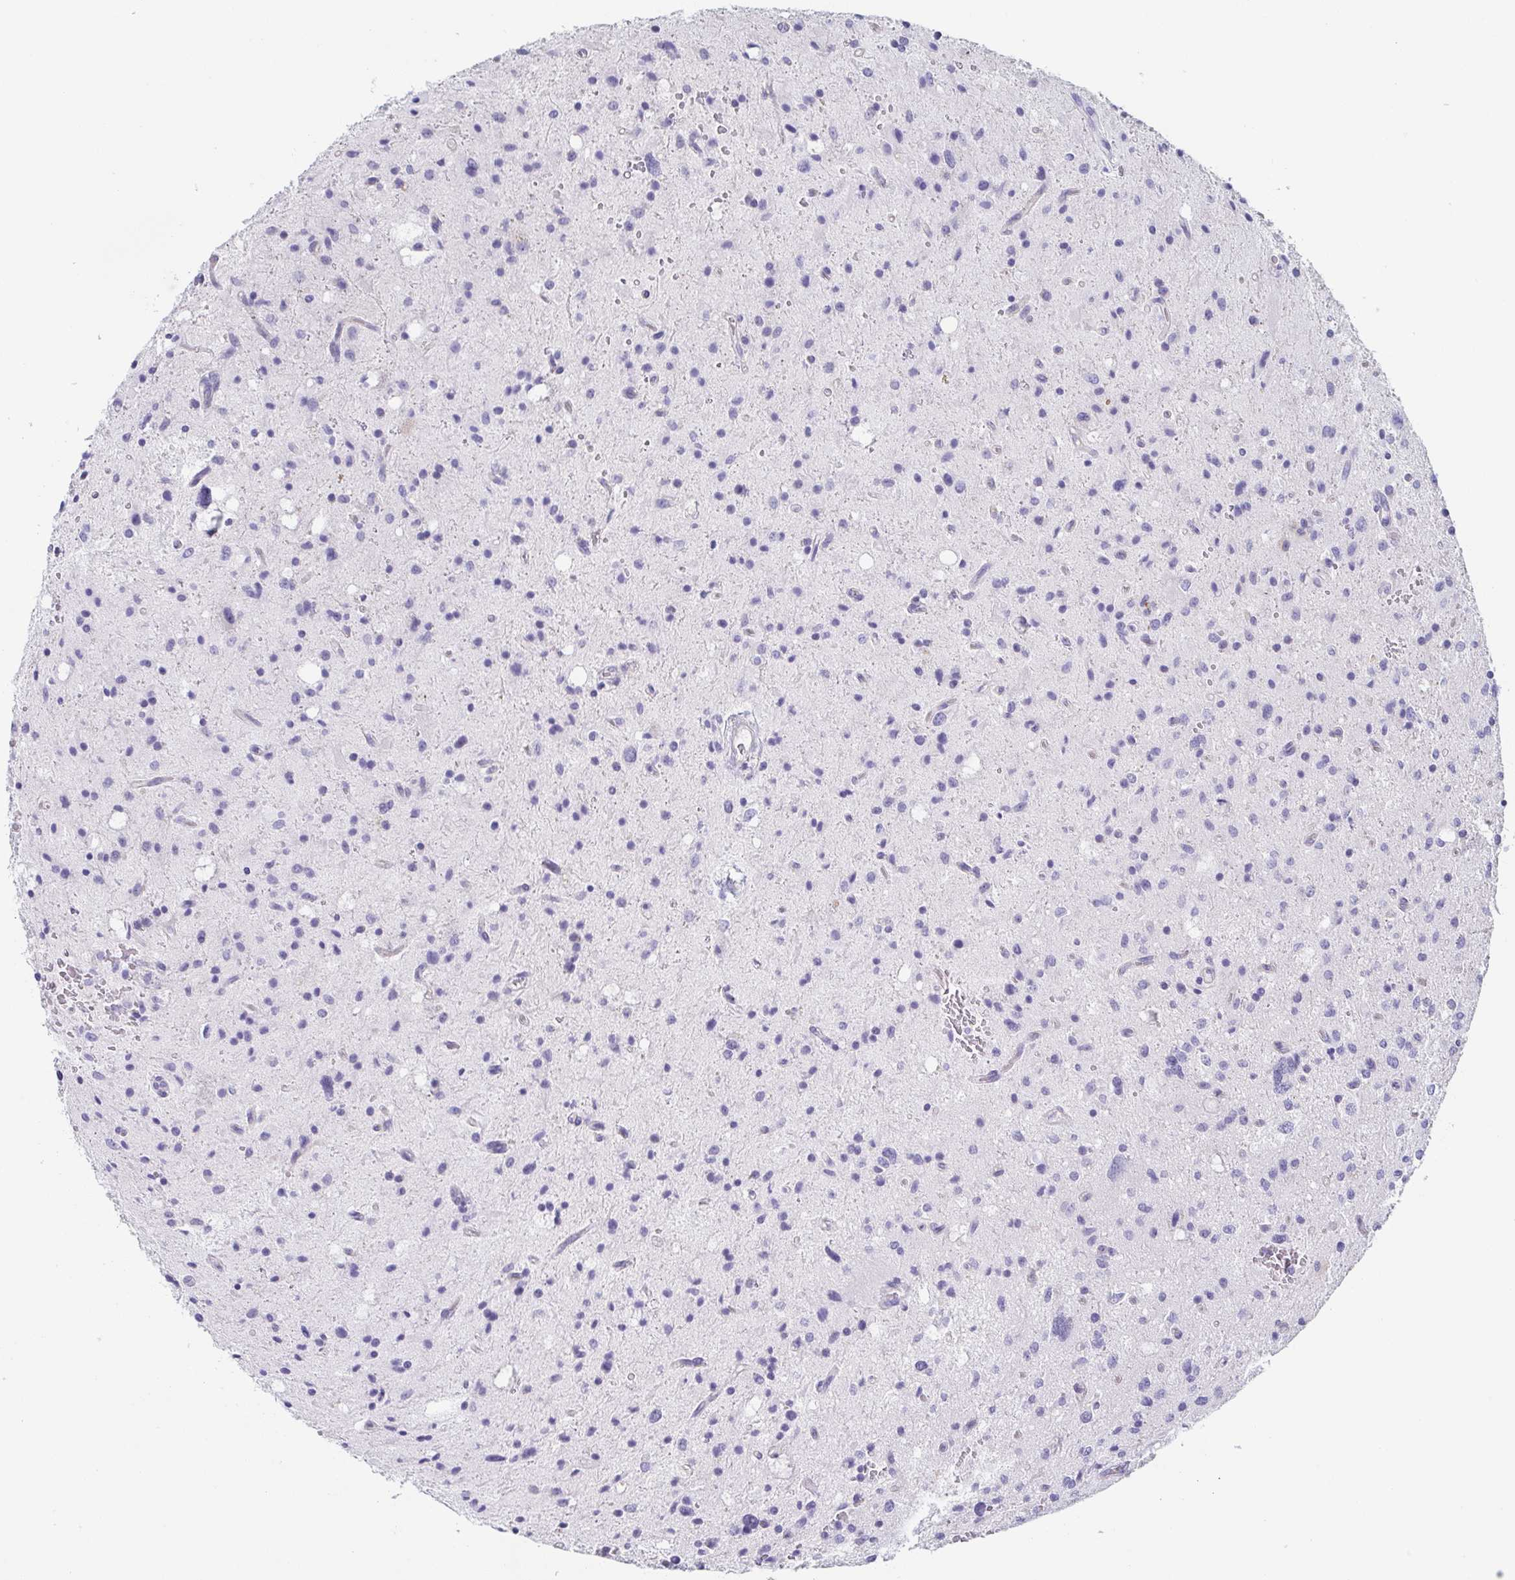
{"staining": {"intensity": "negative", "quantity": "none", "location": "none"}, "tissue": "glioma", "cell_type": "Tumor cells", "image_type": "cancer", "snomed": [{"axis": "morphology", "description": "Glioma, malignant, Low grade"}, {"axis": "topography", "description": "Brain"}], "caption": "Immunohistochemistry histopathology image of neoplastic tissue: glioma stained with DAB shows no significant protein staining in tumor cells.", "gene": "PRR4", "patient": {"sex": "female", "age": 58}}